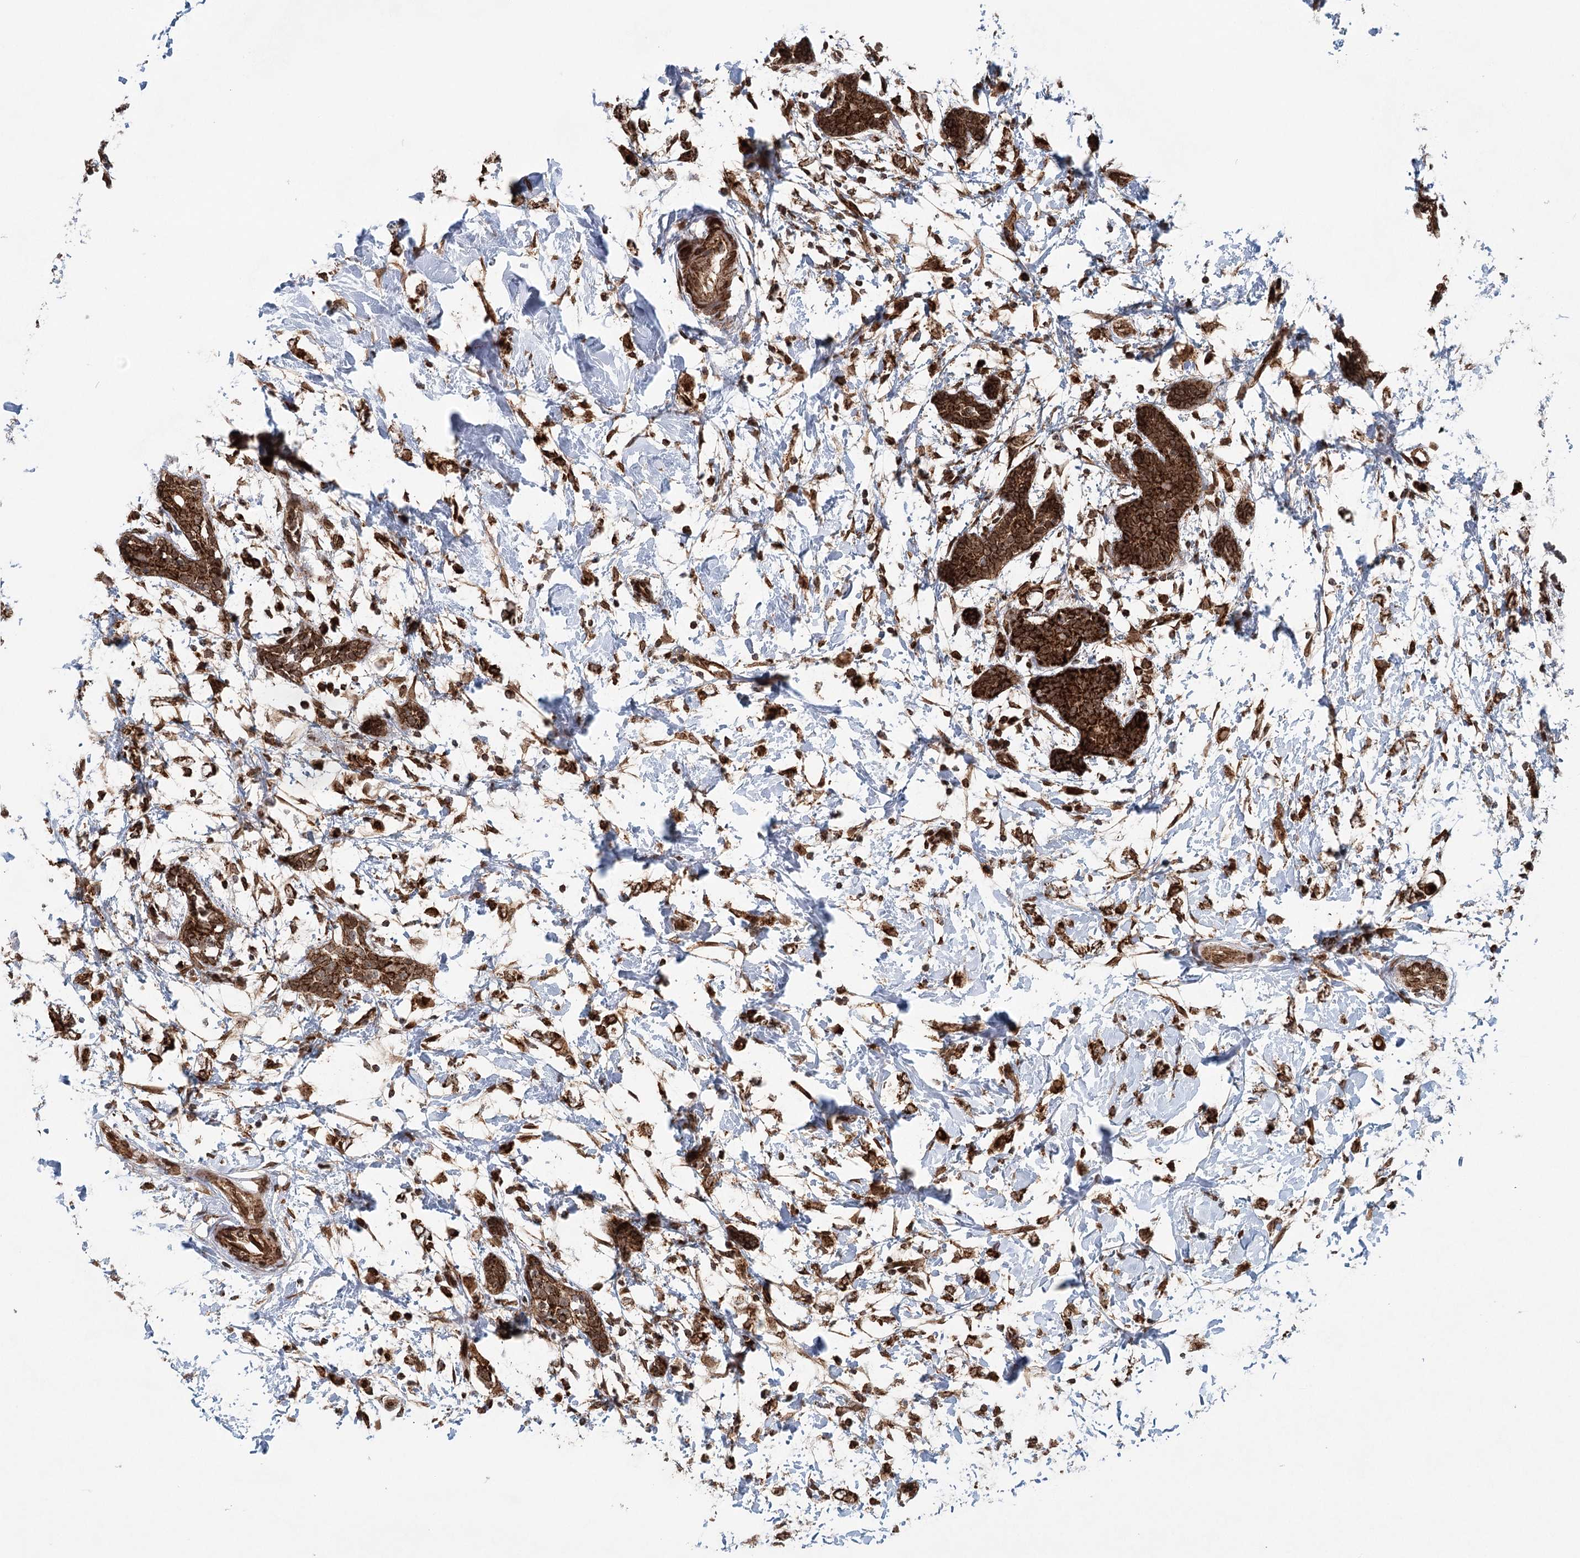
{"staining": {"intensity": "strong", "quantity": ">75%", "location": "cytoplasmic/membranous"}, "tissue": "breast cancer", "cell_type": "Tumor cells", "image_type": "cancer", "snomed": [{"axis": "morphology", "description": "Normal tissue, NOS"}, {"axis": "morphology", "description": "Lobular carcinoma"}, {"axis": "topography", "description": "Breast"}], "caption": "Immunohistochemical staining of breast cancer (lobular carcinoma) exhibits strong cytoplasmic/membranous protein expression in about >75% of tumor cells. (DAB IHC, brown staining for protein, blue staining for nuclei).", "gene": "BCKDHA", "patient": {"sex": "female", "age": 47}}